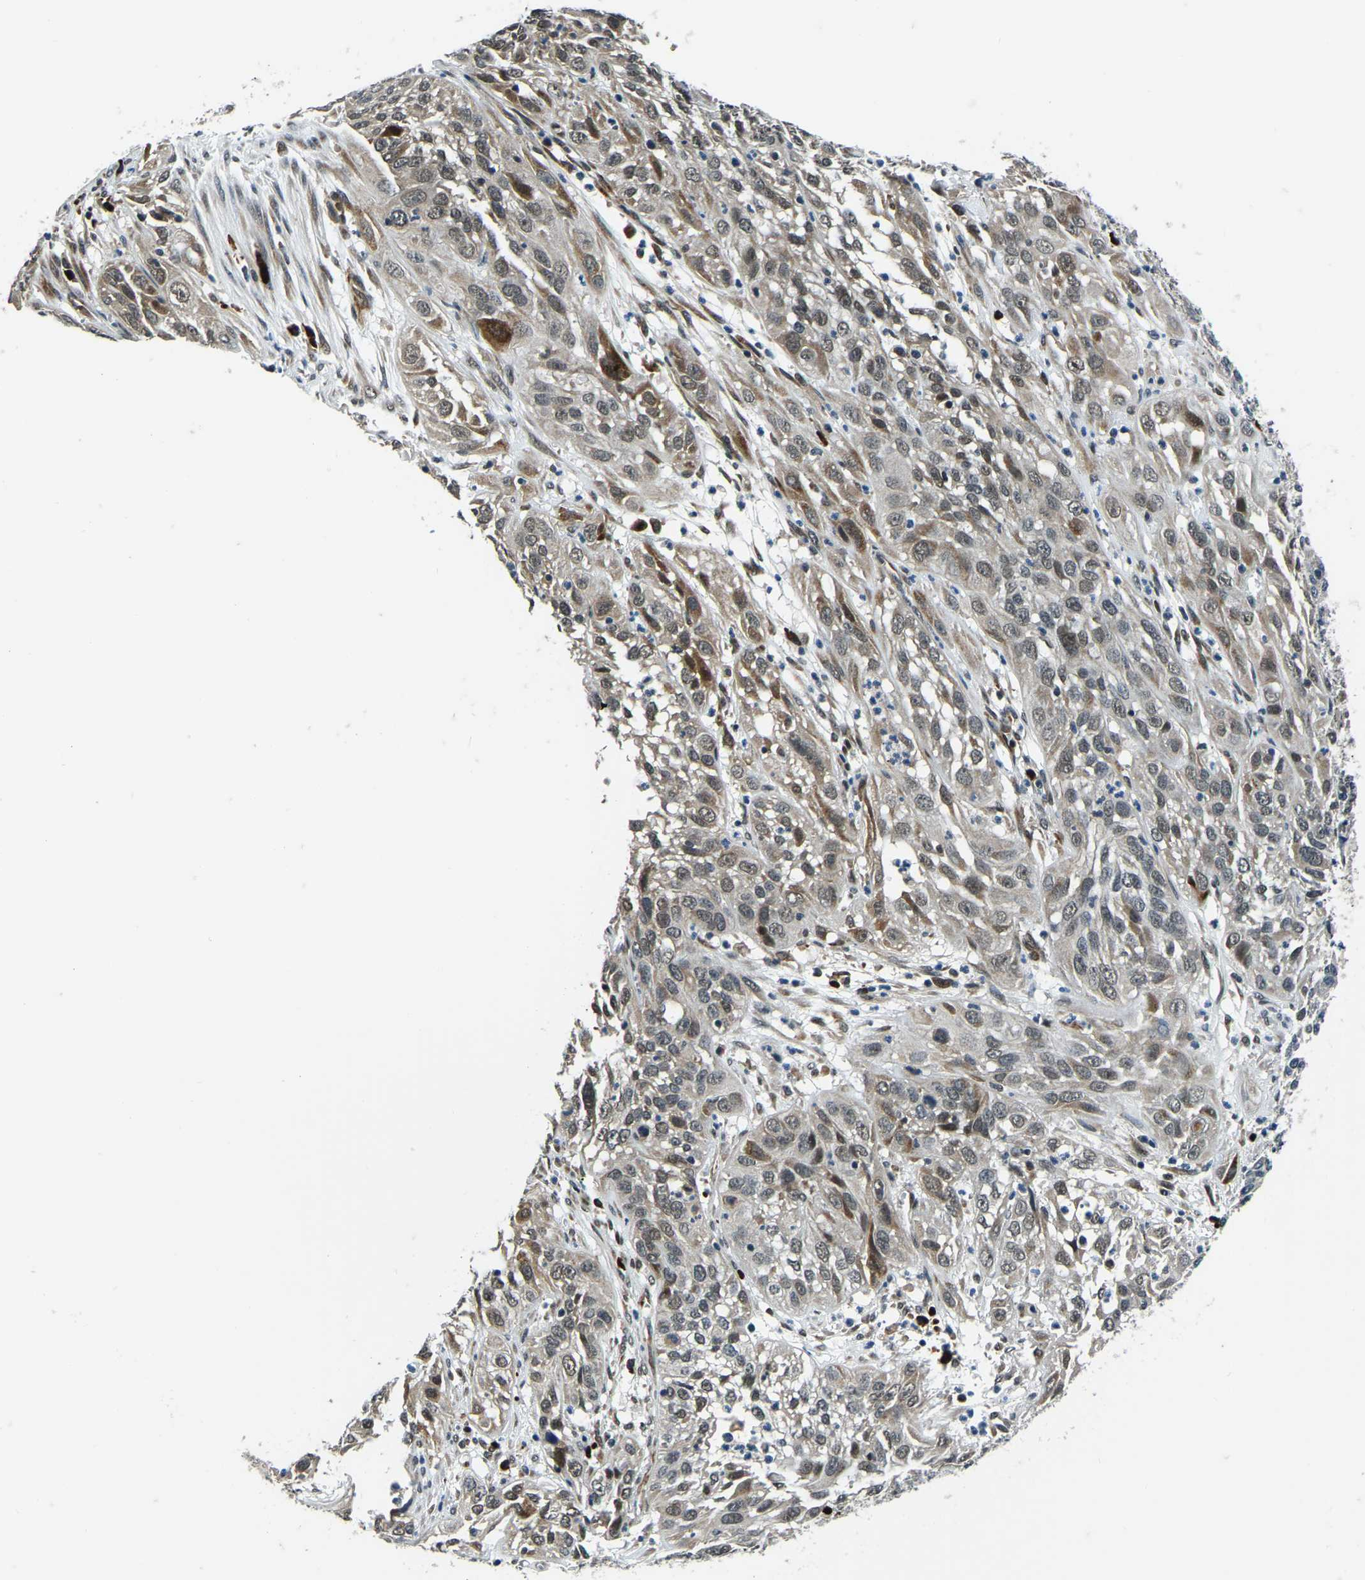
{"staining": {"intensity": "moderate", "quantity": ">75%", "location": "cytoplasmic/membranous"}, "tissue": "cervical cancer", "cell_type": "Tumor cells", "image_type": "cancer", "snomed": [{"axis": "morphology", "description": "Squamous cell carcinoma, NOS"}, {"axis": "topography", "description": "Cervix"}], "caption": "Protein staining by immunohistochemistry (IHC) displays moderate cytoplasmic/membranous staining in about >75% of tumor cells in cervical squamous cell carcinoma.", "gene": "ING2", "patient": {"sex": "female", "age": 32}}